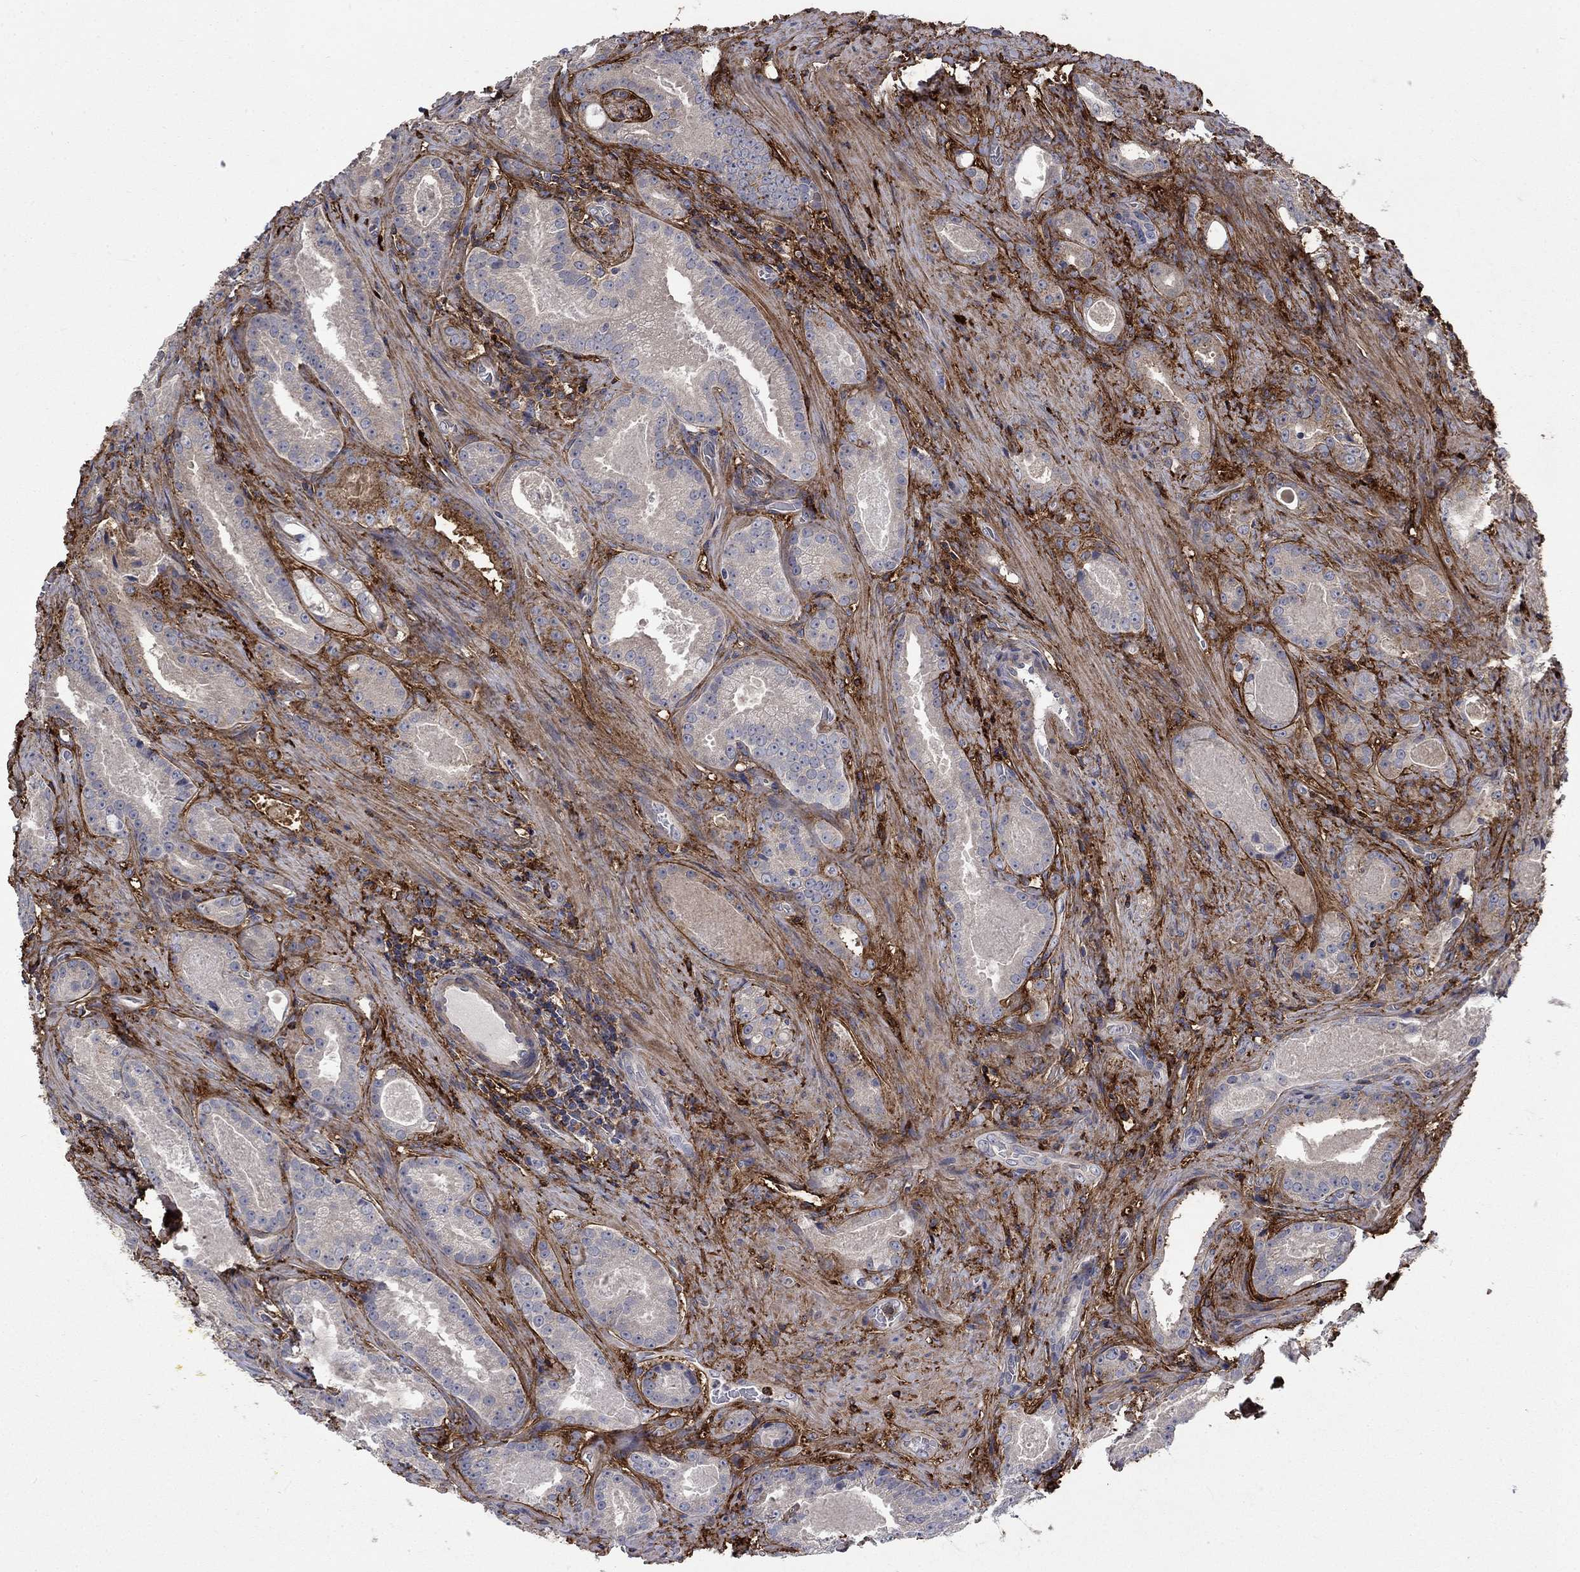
{"staining": {"intensity": "moderate", "quantity": "<25%", "location": "cytoplasmic/membranous"}, "tissue": "prostate cancer", "cell_type": "Tumor cells", "image_type": "cancer", "snomed": [{"axis": "morphology", "description": "Adenocarcinoma, NOS"}, {"axis": "topography", "description": "Prostate"}], "caption": "Immunohistochemical staining of prostate cancer reveals low levels of moderate cytoplasmic/membranous expression in approximately <25% of tumor cells.", "gene": "VCAN", "patient": {"sex": "male", "age": 61}}